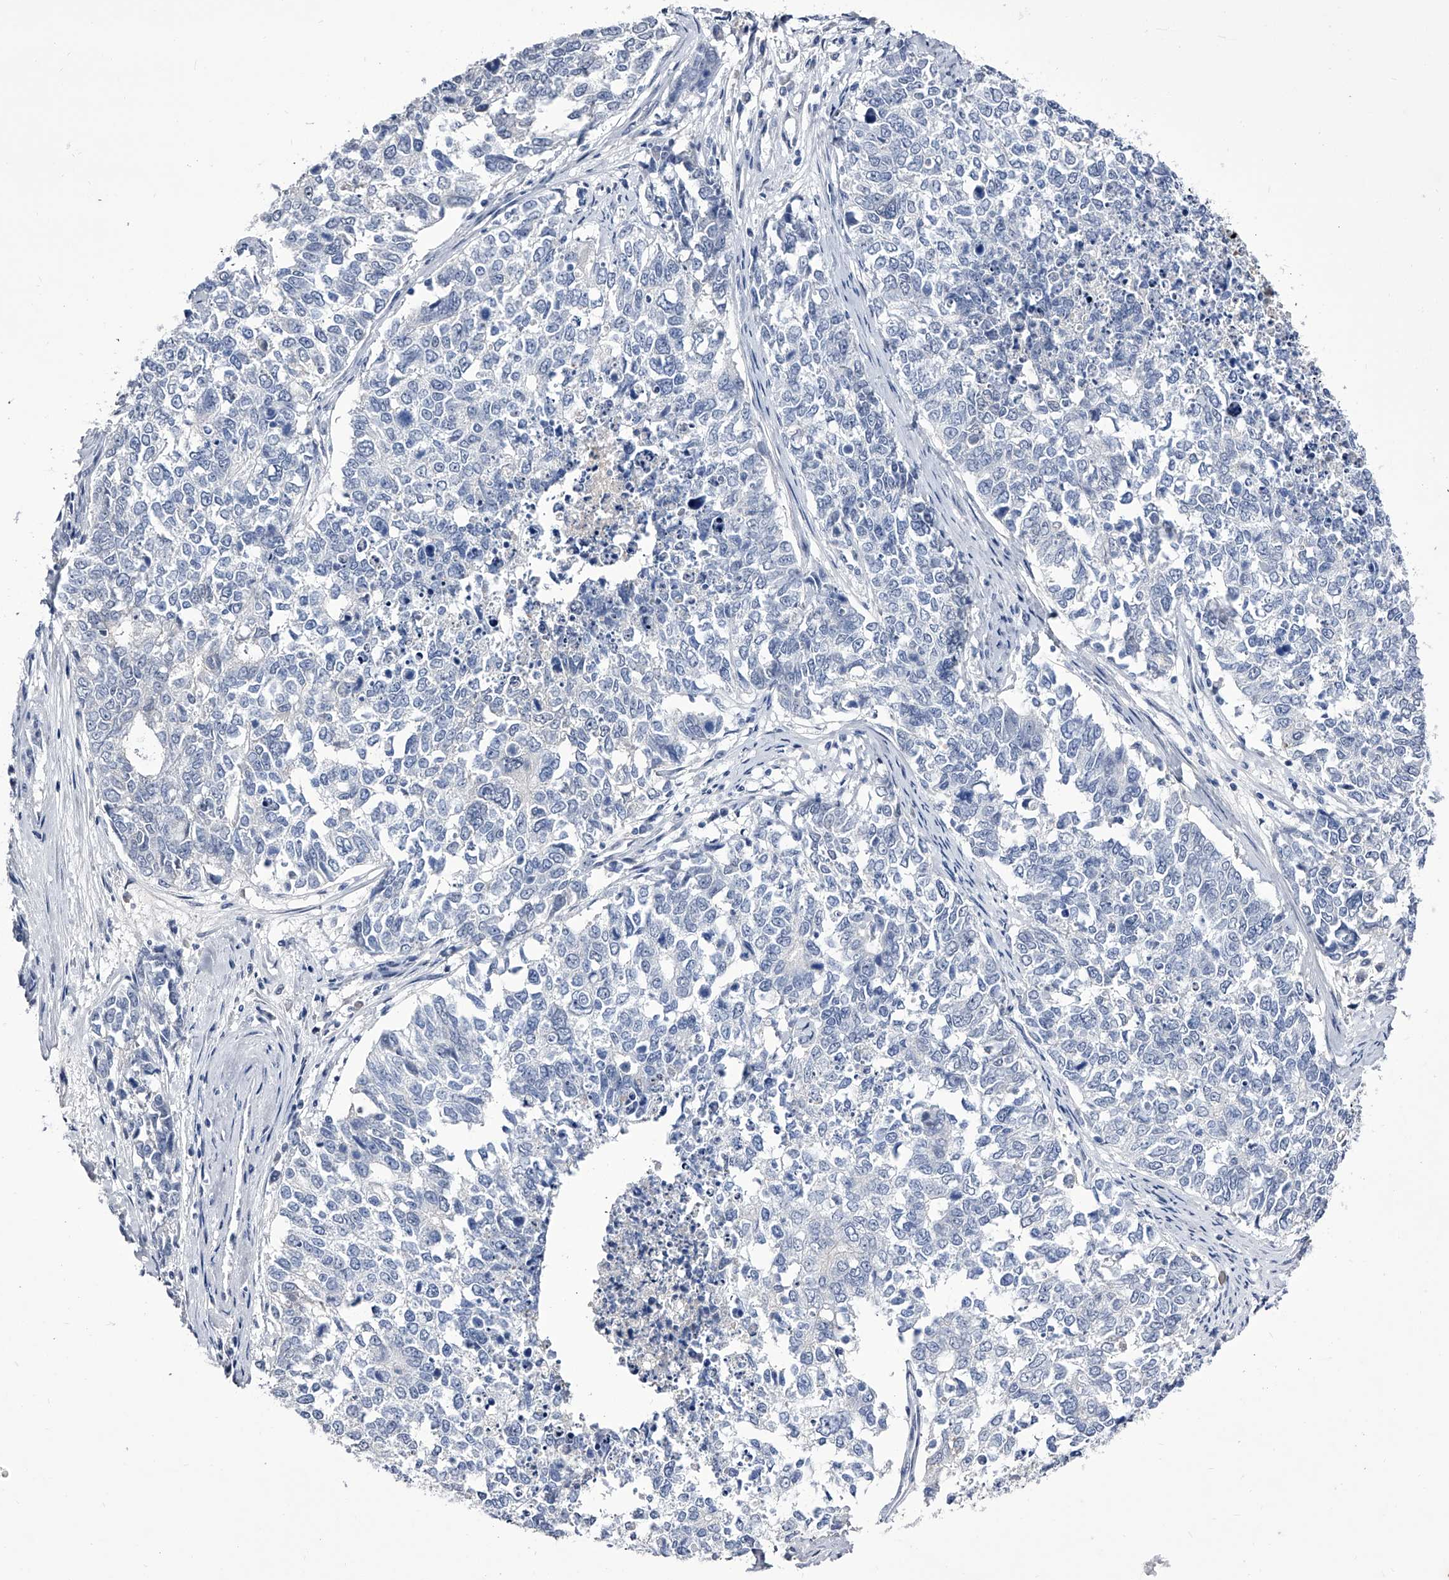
{"staining": {"intensity": "negative", "quantity": "none", "location": "none"}, "tissue": "cervical cancer", "cell_type": "Tumor cells", "image_type": "cancer", "snomed": [{"axis": "morphology", "description": "Squamous cell carcinoma, NOS"}, {"axis": "topography", "description": "Cervix"}], "caption": "Histopathology image shows no protein expression in tumor cells of squamous cell carcinoma (cervical) tissue.", "gene": "CRISP2", "patient": {"sex": "female", "age": 63}}